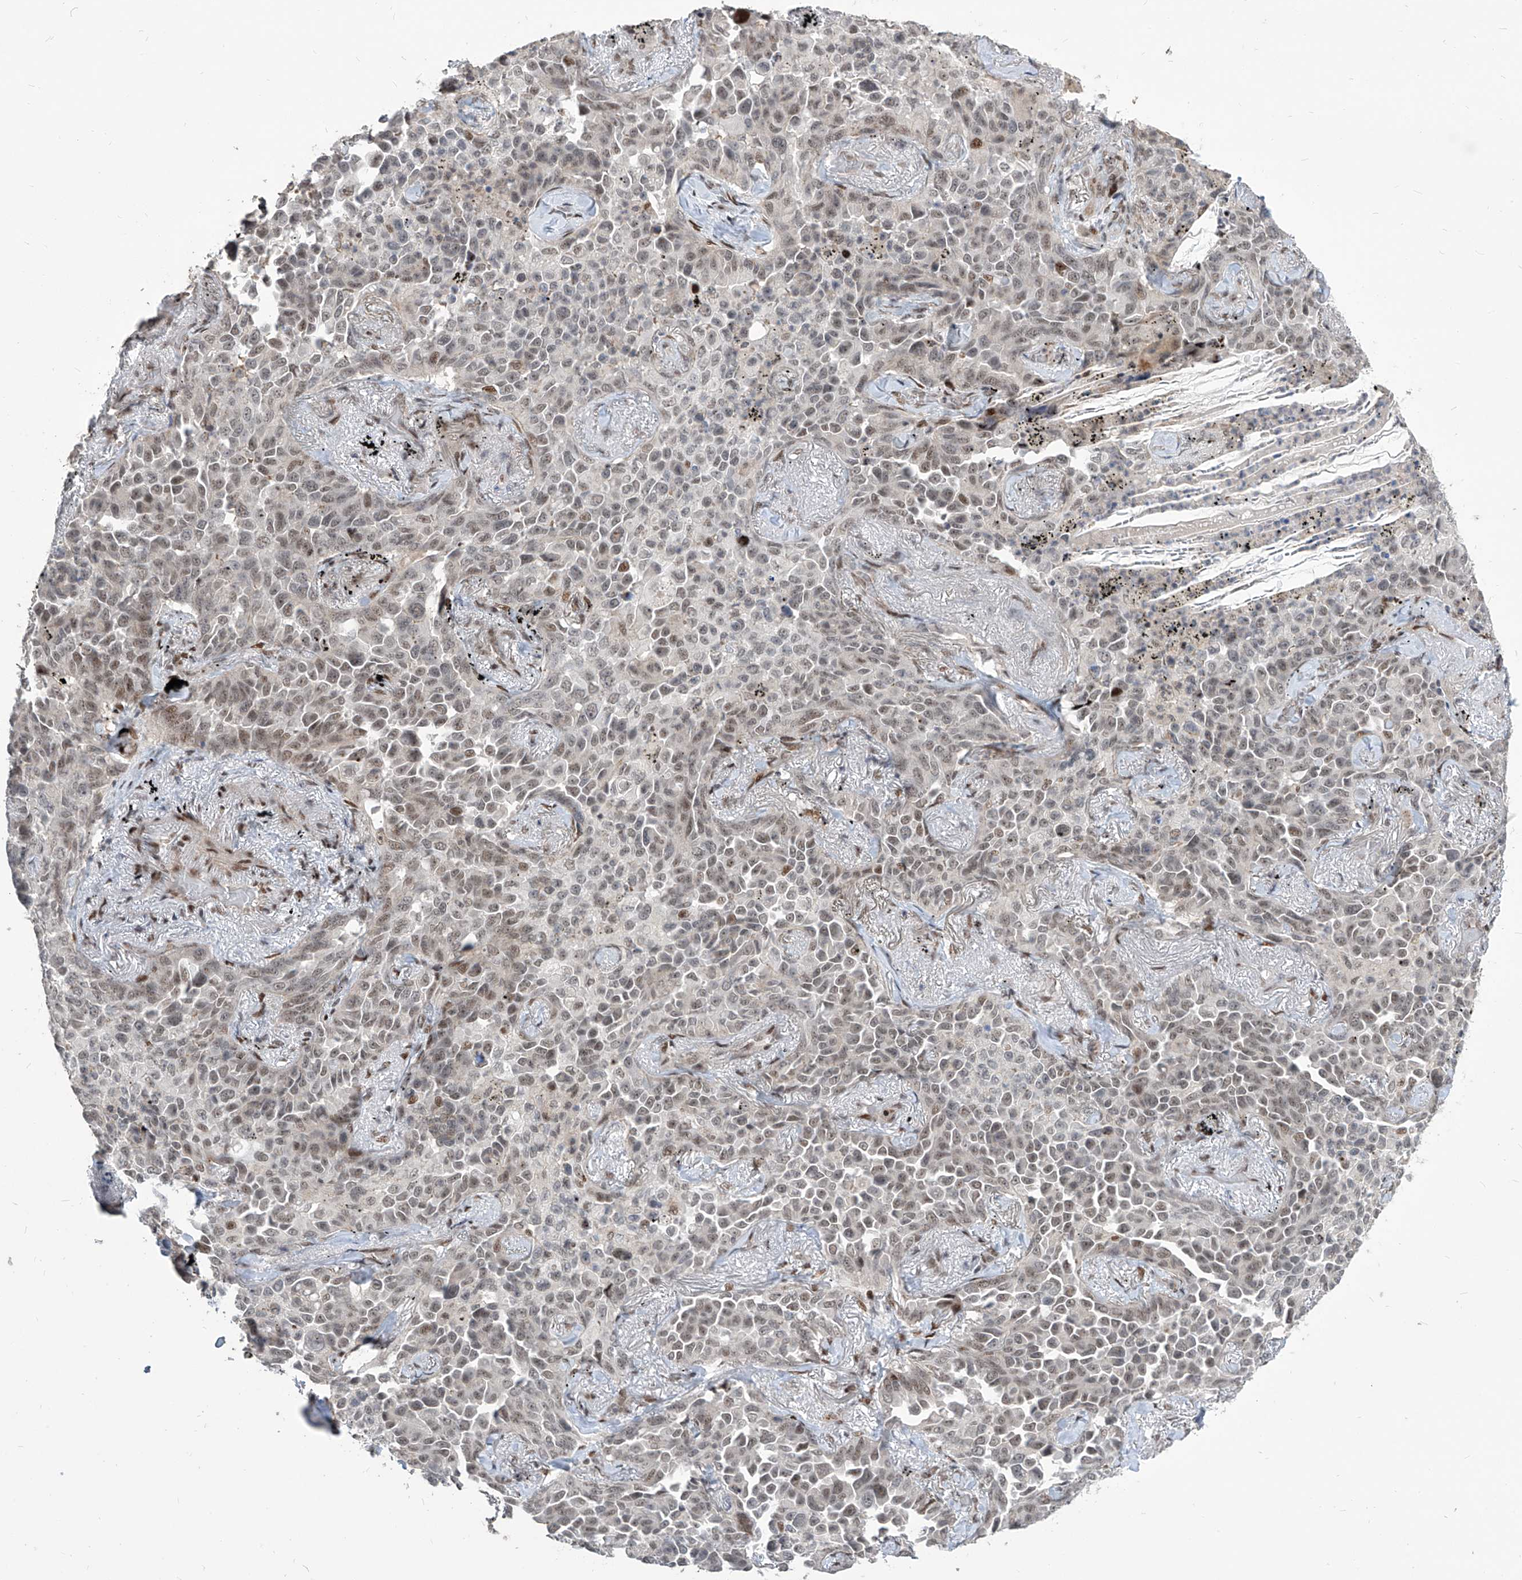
{"staining": {"intensity": "moderate", "quantity": "<25%", "location": "nuclear"}, "tissue": "lung cancer", "cell_type": "Tumor cells", "image_type": "cancer", "snomed": [{"axis": "morphology", "description": "Adenocarcinoma, NOS"}, {"axis": "topography", "description": "Lung"}], "caption": "Human adenocarcinoma (lung) stained with a protein marker reveals moderate staining in tumor cells.", "gene": "IRF2", "patient": {"sex": "female", "age": 67}}